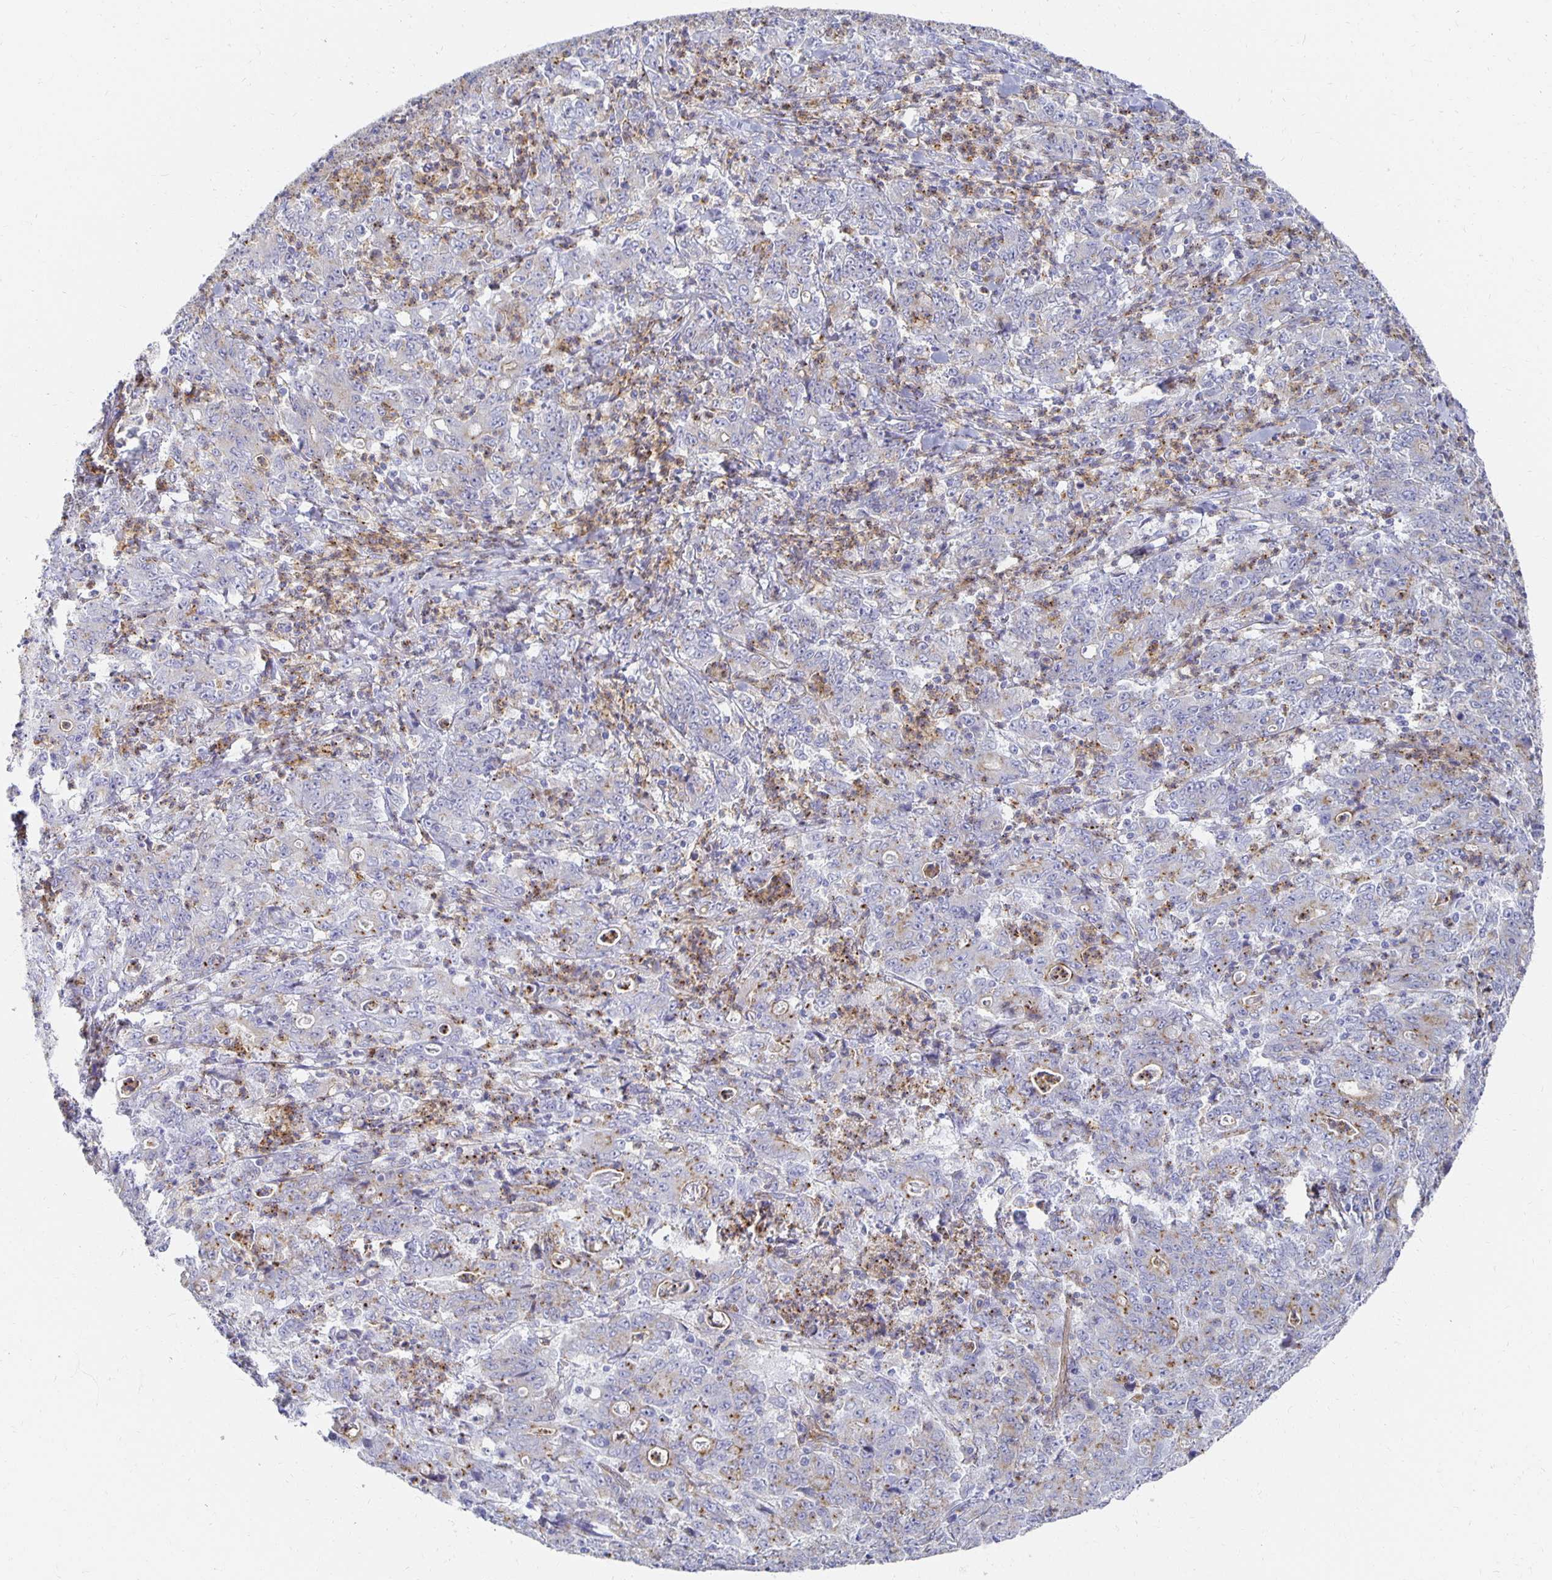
{"staining": {"intensity": "negative", "quantity": "none", "location": "none"}, "tissue": "stomach cancer", "cell_type": "Tumor cells", "image_type": "cancer", "snomed": [{"axis": "morphology", "description": "Adenocarcinoma, NOS"}, {"axis": "topography", "description": "Stomach, lower"}], "caption": "Human adenocarcinoma (stomach) stained for a protein using IHC reveals no positivity in tumor cells.", "gene": "TAAR1", "patient": {"sex": "female", "age": 71}}